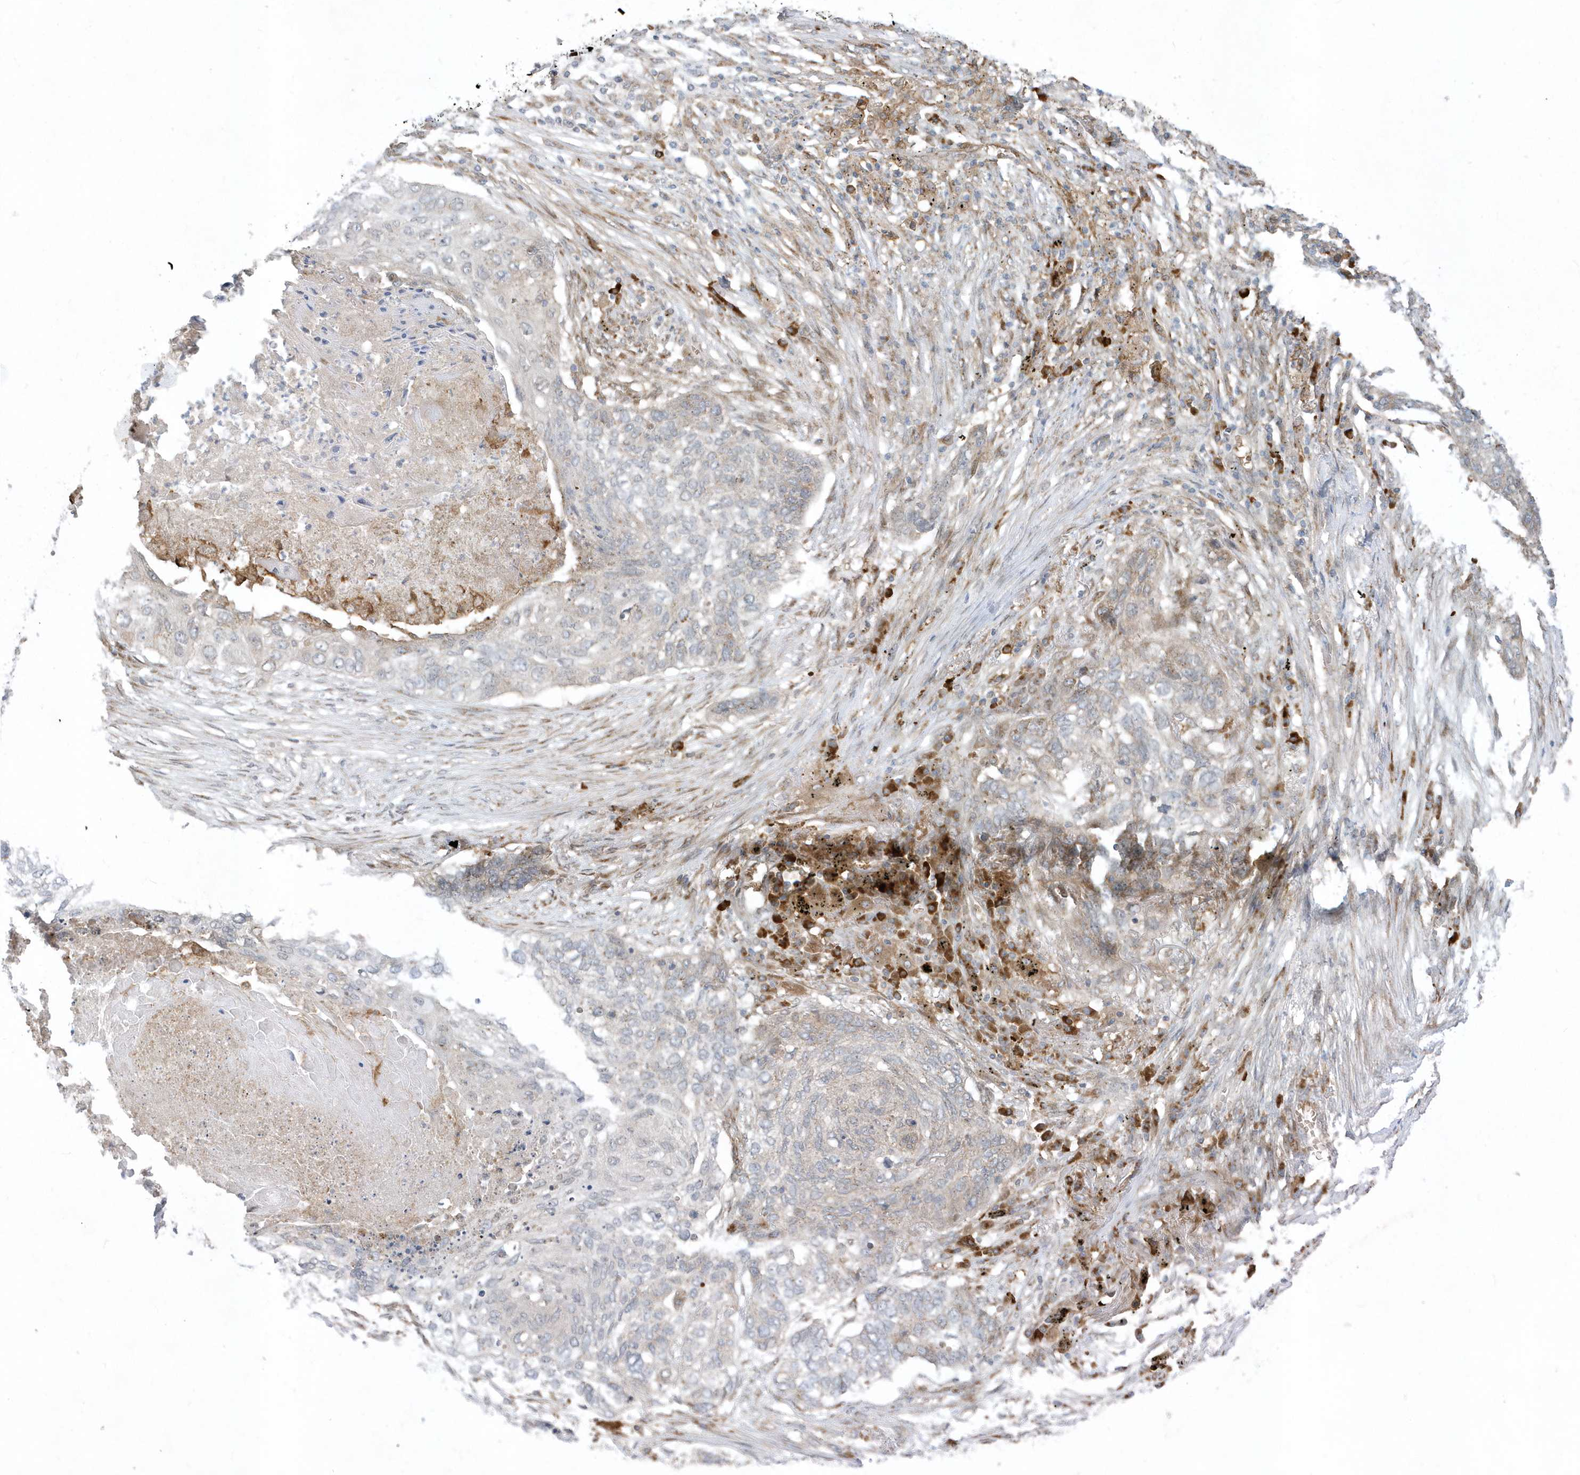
{"staining": {"intensity": "negative", "quantity": "none", "location": "none"}, "tissue": "lung cancer", "cell_type": "Tumor cells", "image_type": "cancer", "snomed": [{"axis": "morphology", "description": "Squamous cell carcinoma, NOS"}, {"axis": "topography", "description": "Lung"}], "caption": "Immunohistochemistry of human lung squamous cell carcinoma shows no expression in tumor cells.", "gene": "RPP40", "patient": {"sex": "female", "age": 63}}